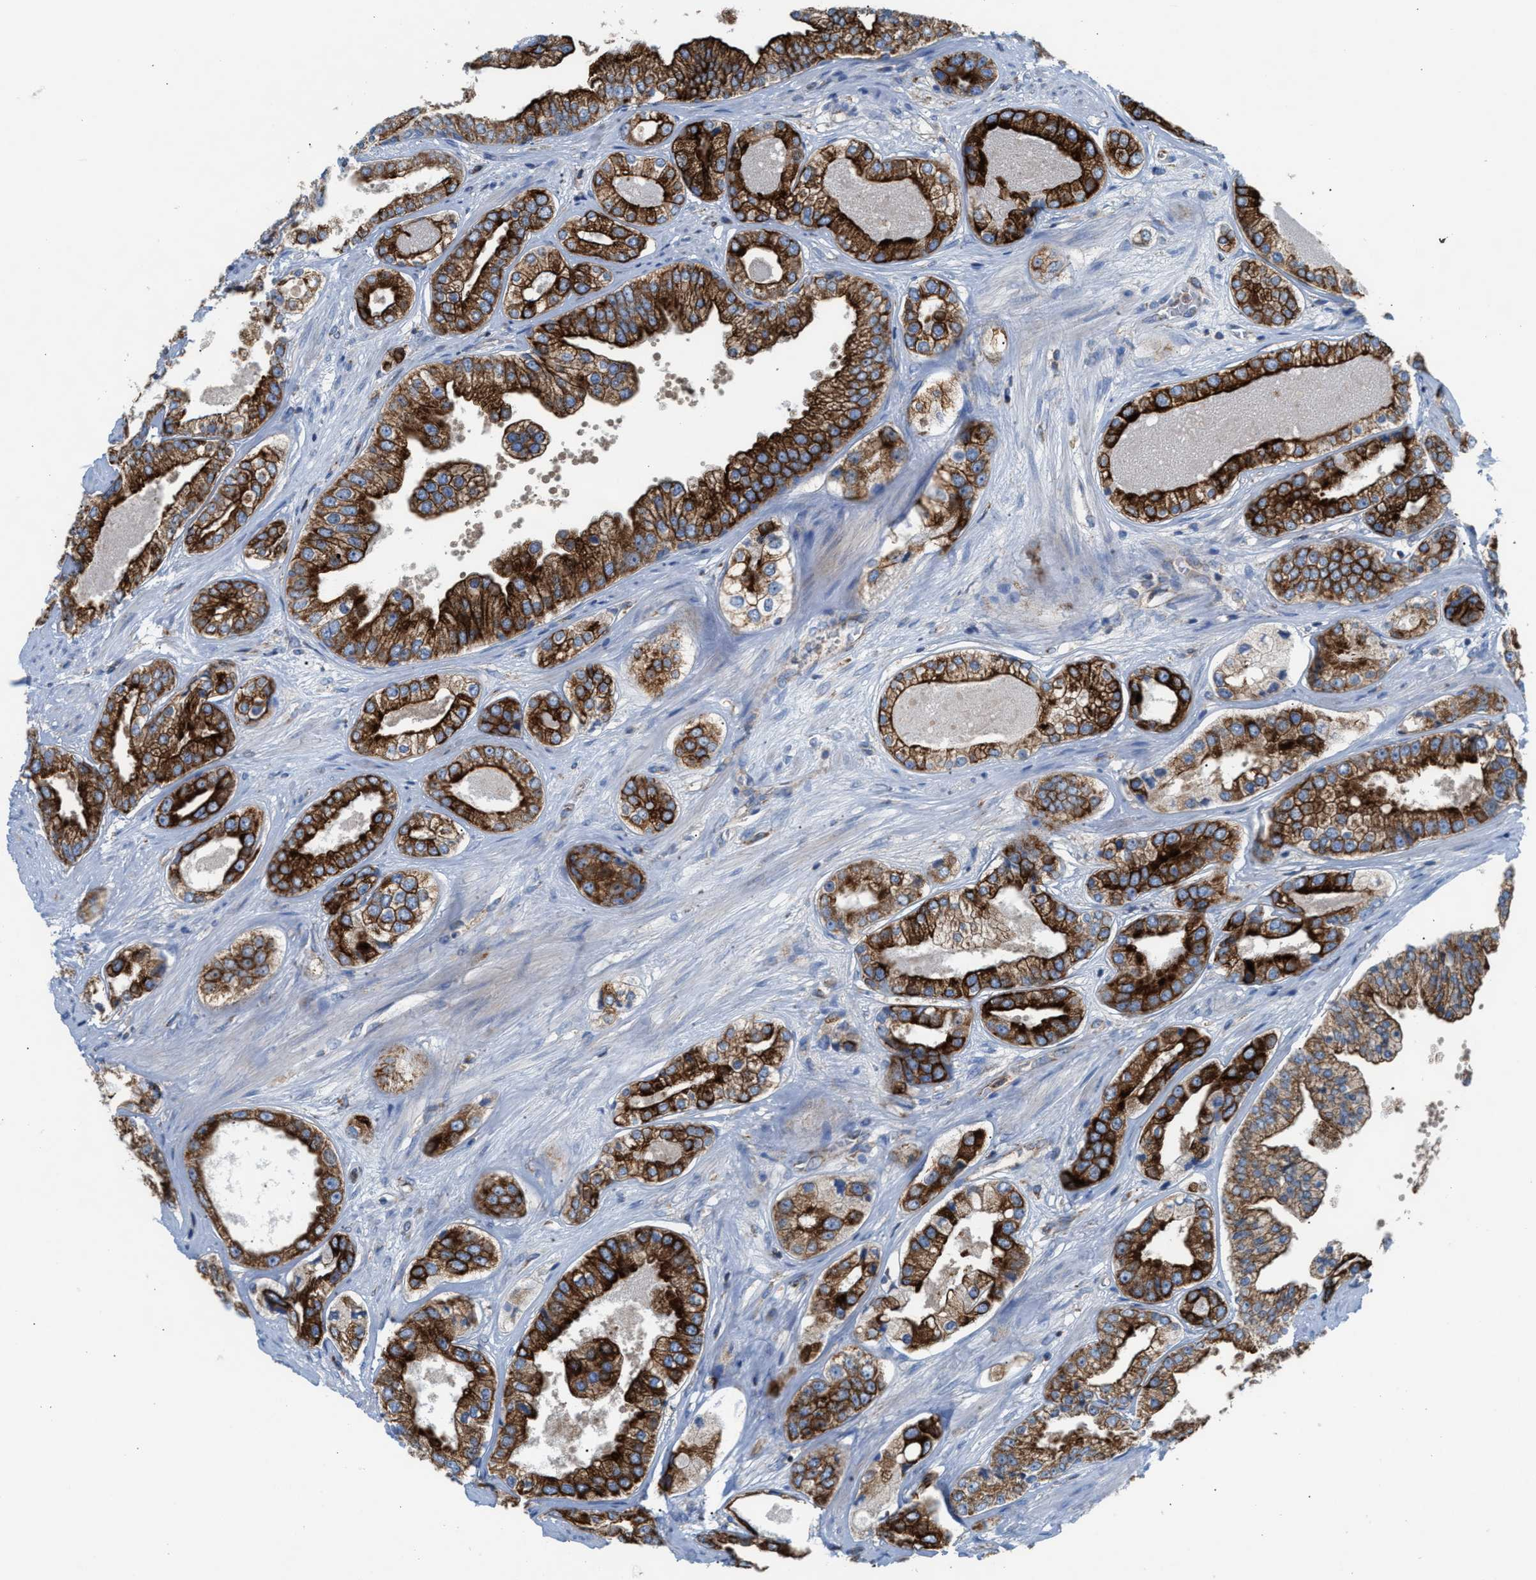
{"staining": {"intensity": "strong", "quantity": ">75%", "location": "cytoplasmic/membranous"}, "tissue": "prostate cancer", "cell_type": "Tumor cells", "image_type": "cancer", "snomed": [{"axis": "morphology", "description": "Adenocarcinoma, High grade"}, {"axis": "topography", "description": "Prostate"}], "caption": "Protein staining exhibits strong cytoplasmic/membranous positivity in about >75% of tumor cells in prostate cancer (adenocarcinoma (high-grade)).", "gene": "TBC1D15", "patient": {"sex": "male", "age": 61}}